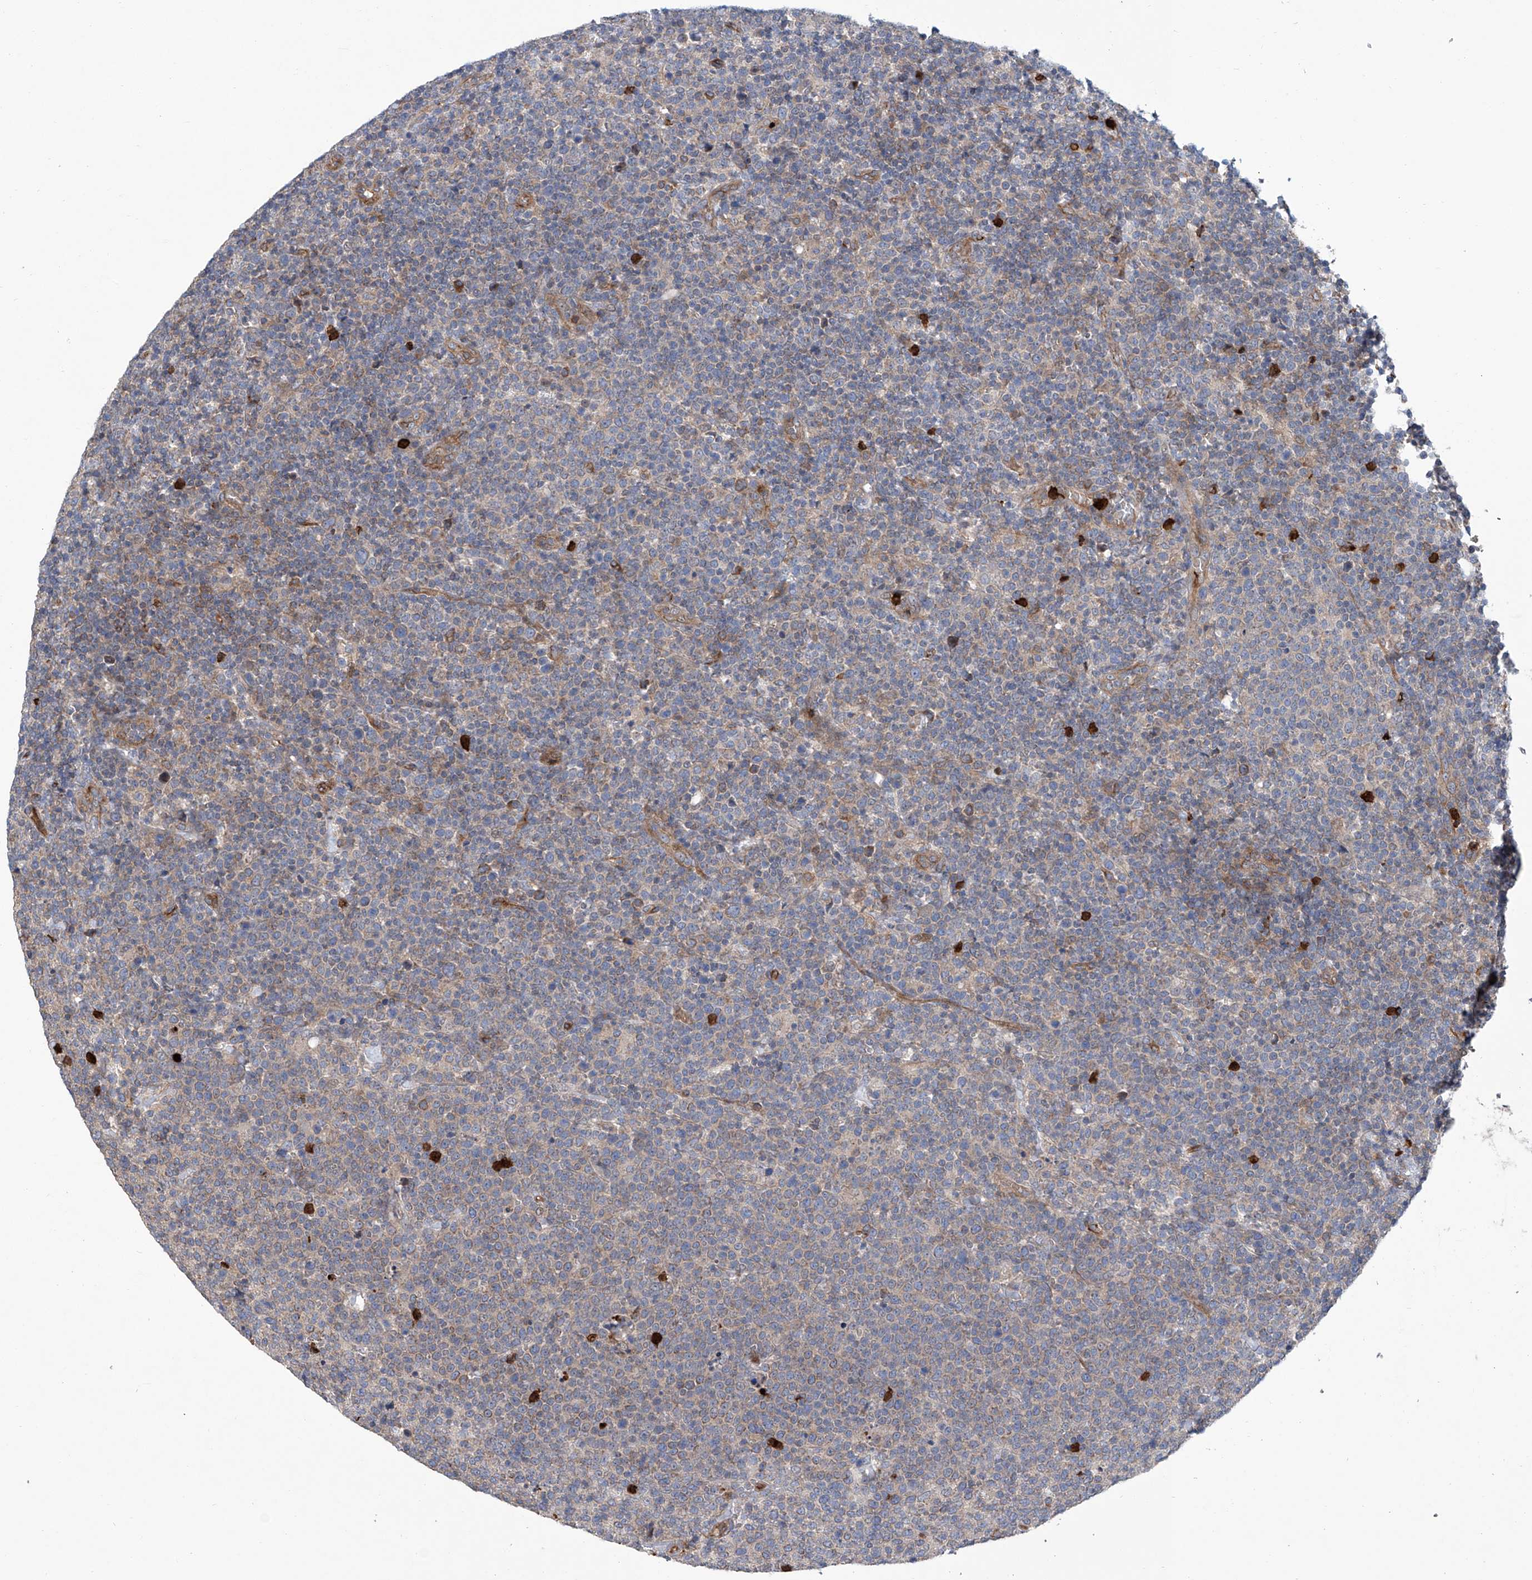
{"staining": {"intensity": "weak", "quantity": "25%-75%", "location": "cytoplasmic/membranous"}, "tissue": "lymphoma", "cell_type": "Tumor cells", "image_type": "cancer", "snomed": [{"axis": "morphology", "description": "Malignant lymphoma, non-Hodgkin's type, High grade"}, {"axis": "topography", "description": "Lymph node"}], "caption": "The histopathology image reveals immunohistochemical staining of high-grade malignant lymphoma, non-Hodgkin's type. There is weak cytoplasmic/membranous staining is present in about 25%-75% of tumor cells. The staining was performed using DAB (3,3'-diaminobenzidine), with brown indicating positive protein expression. Nuclei are stained blue with hematoxylin.", "gene": "EIF2D", "patient": {"sex": "male", "age": 61}}